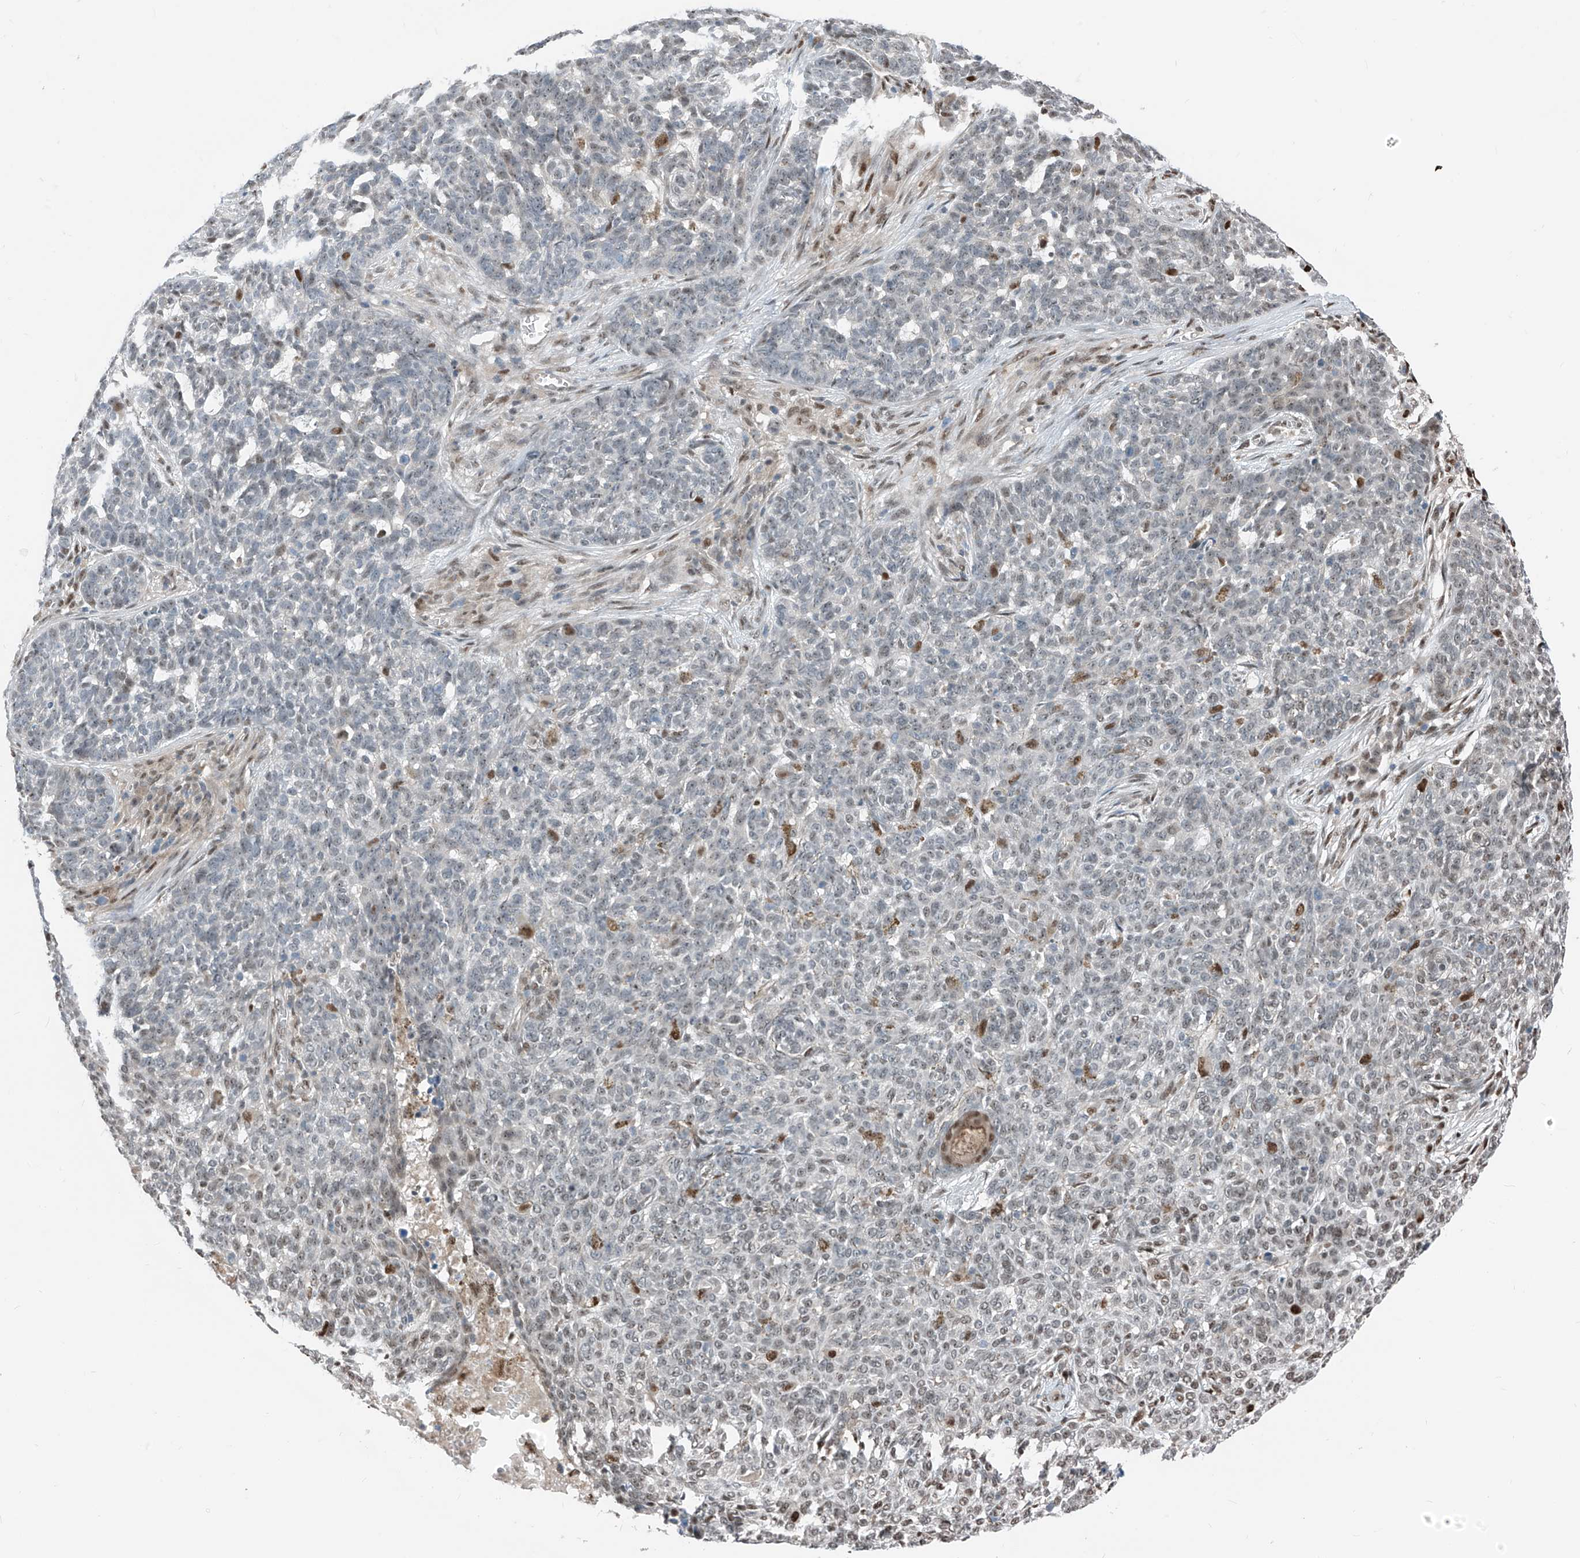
{"staining": {"intensity": "weak", "quantity": "<25%", "location": "nuclear"}, "tissue": "skin cancer", "cell_type": "Tumor cells", "image_type": "cancer", "snomed": [{"axis": "morphology", "description": "Basal cell carcinoma"}, {"axis": "topography", "description": "Skin"}], "caption": "Human skin basal cell carcinoma stained for a protein using IHC displays no positivity in tumor cells.", "gene": "RBP7", "patient": {"sex": "male", "age": 85}}